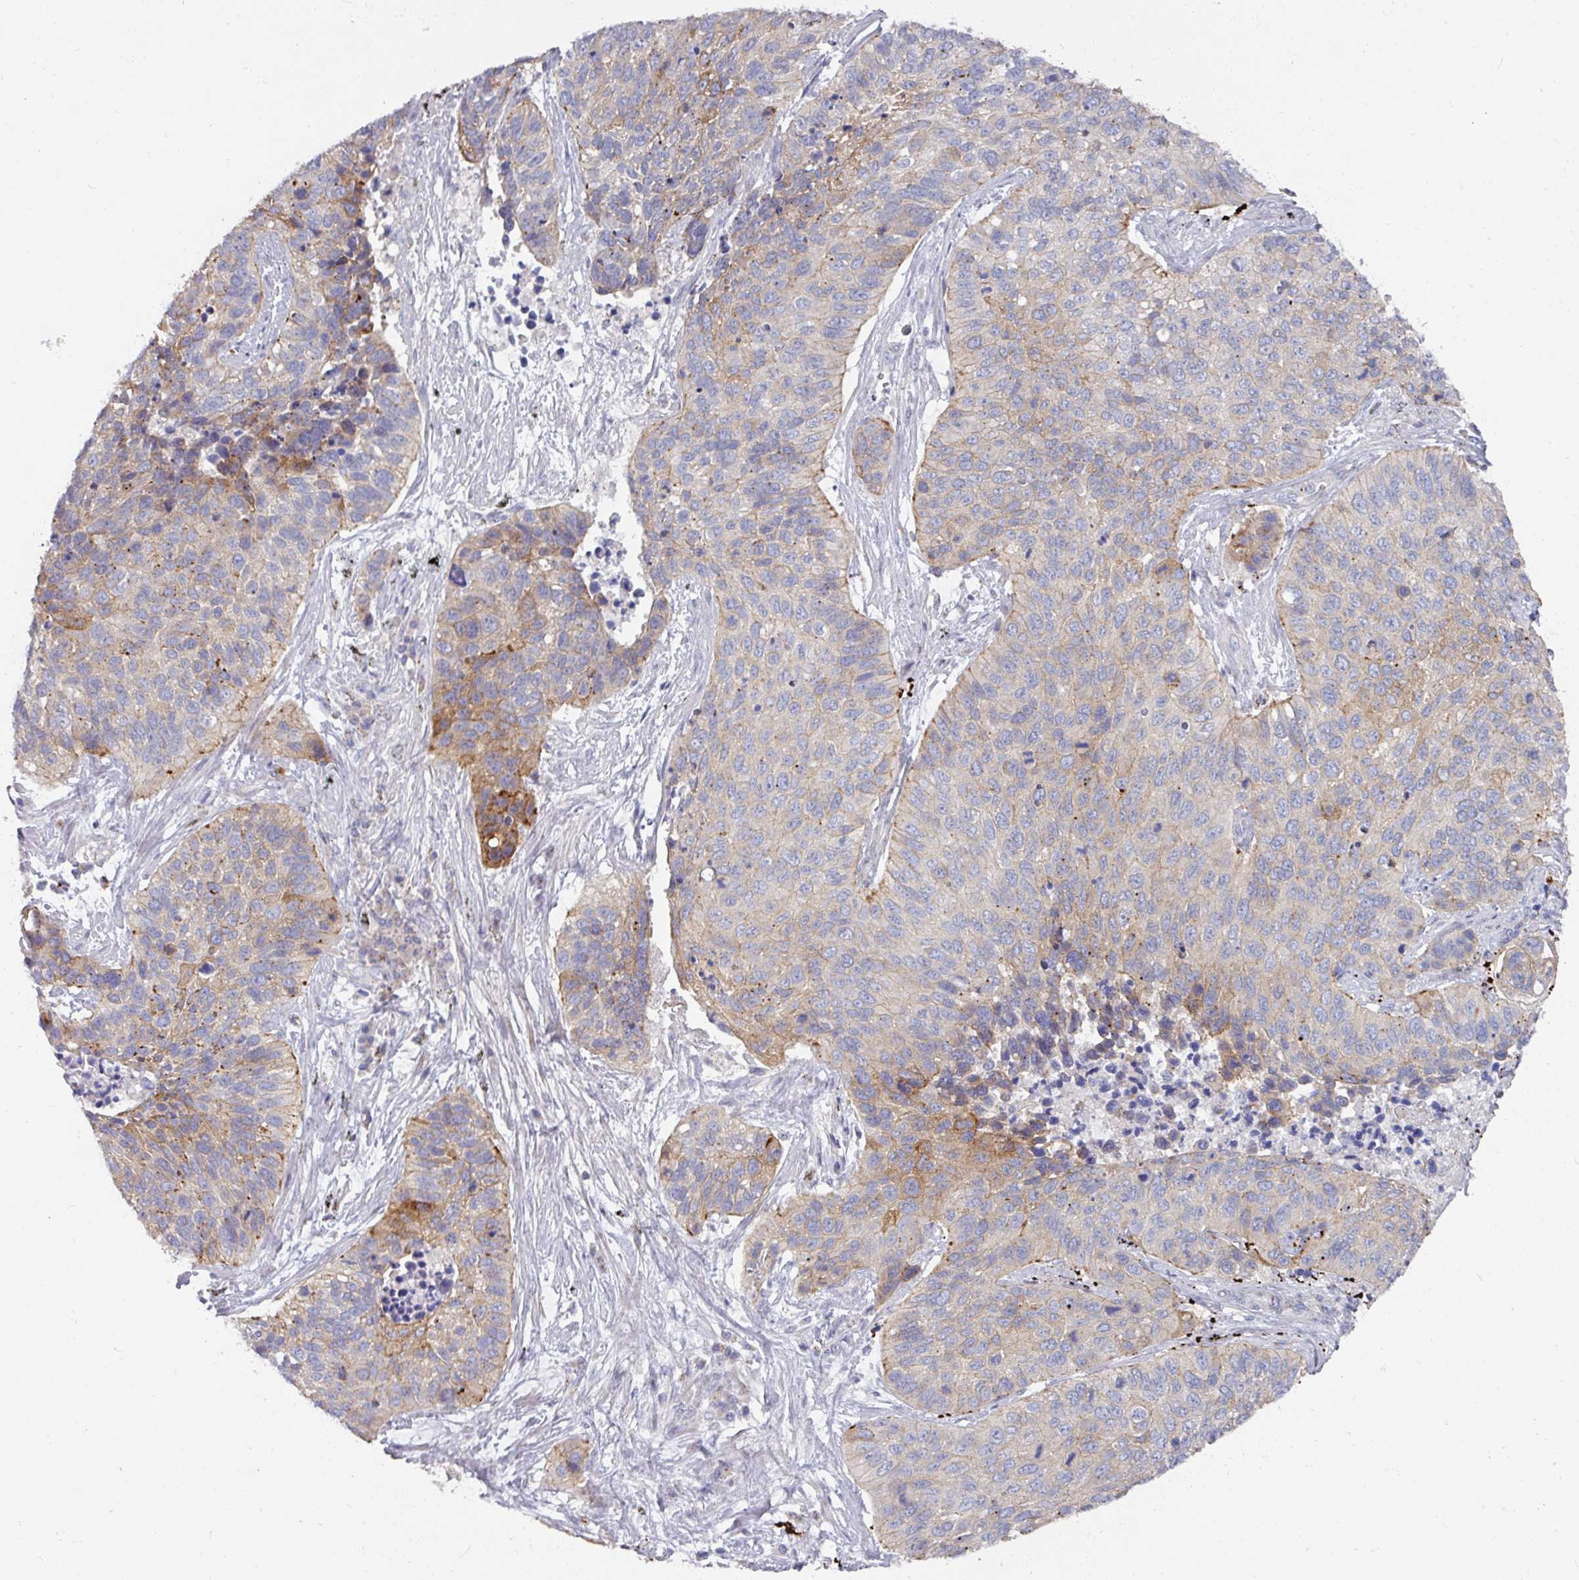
{"staining": {"intensity": "moderate", "quantity": "25%-75%", "location": "cytoplasmic/membranous"}, "tissue": "lung cancer", "cell_type": "Tumor cells", "image_type": "cancer", "snomed": [{"axis": "morphology", "description": "Squamous cell carcinoma, NOS"}, {"axis": "topography", "description": "Lung"}], "caption": "Lung cancer stained with a protein marker demonstrates moderate staining in tumor cells.", "gene": "NT5C1A", "patient": {"sex": "male", "age": 62}}